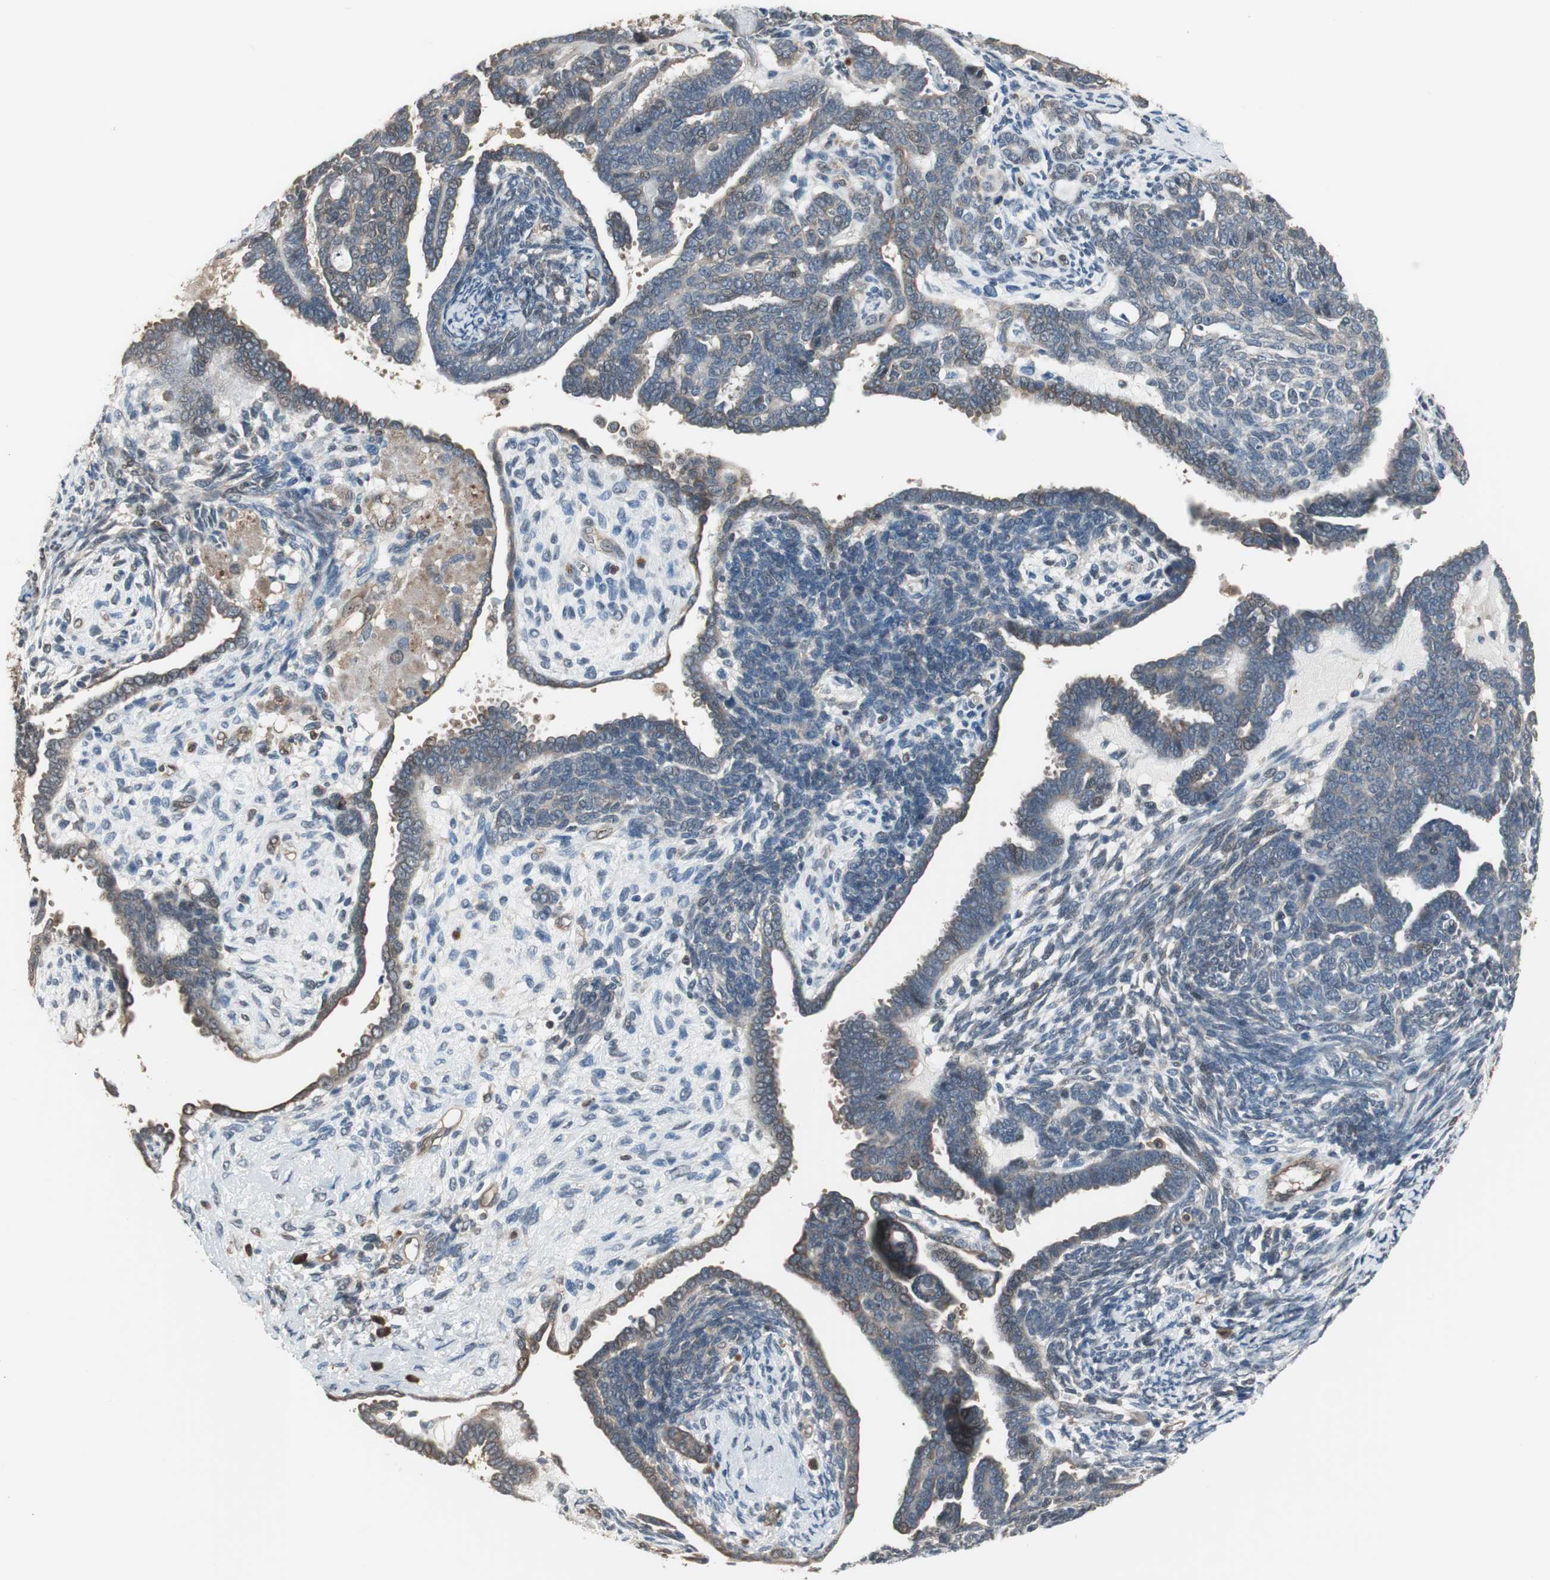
{"staining": {"intensity": "weak", "quantity": ">75%", "location": "cytoplasmic/membranous"}, "tissue": "endometrial cancer", "cell_type": "Tumor cells", "image_type": "cancer", "snomed": [{"axis": "morphology", "description": "Neoplasm, malignant, NOS"}, {"axis": "topography", "description": "Endometrium"}], "caption": "Protein staining of endometrial cancer (malignant neoplasm) tissue shows weak cytoplasmic/membranous positivity in approximately >75% of tumor cells.", "gene": "PNPLA7", "patient": {"sex": "female", "age": 74}}